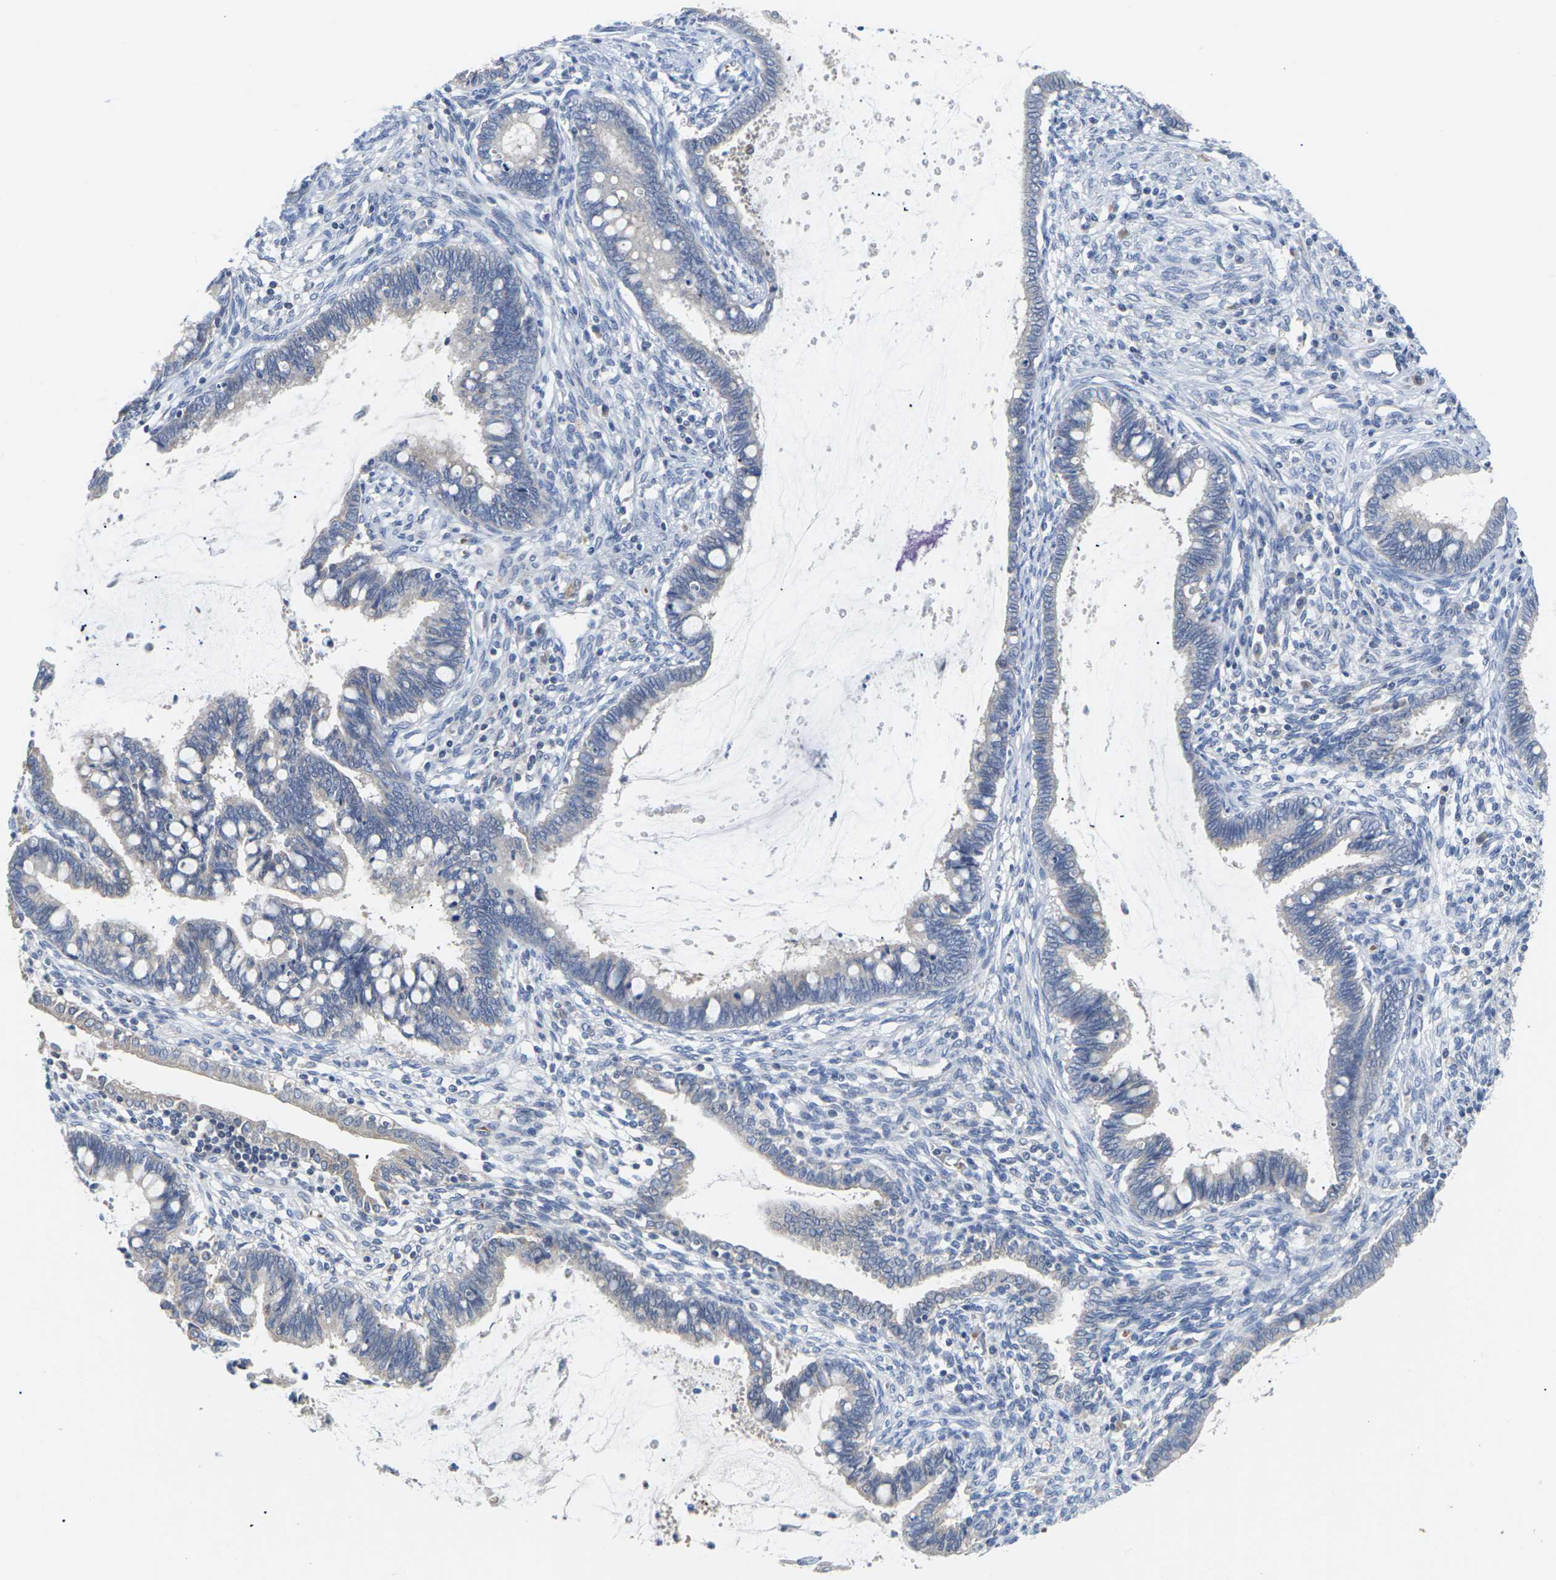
{"staining": {"intensity": "moderate", "quantity": "<25%", "location": "cytoplasmic/membranous"}, "tissue": "cervical cancer", "cell_type": "Tumor cells", "image_type": "cancer", "snomed": [{"axis": "morphology", "description": "Adenocarcinoma, NOS"}, {"axis": "topography", "description": "Cervix"}], "caption": "Protein analysis of adenocarcinoma (cervical) tissue demonstrates moderate cytoplasmic/membranous expression in about <25% of tumor cells.", "gene": "TMCO4", "patient": {"sex": "female", "age": 44}}